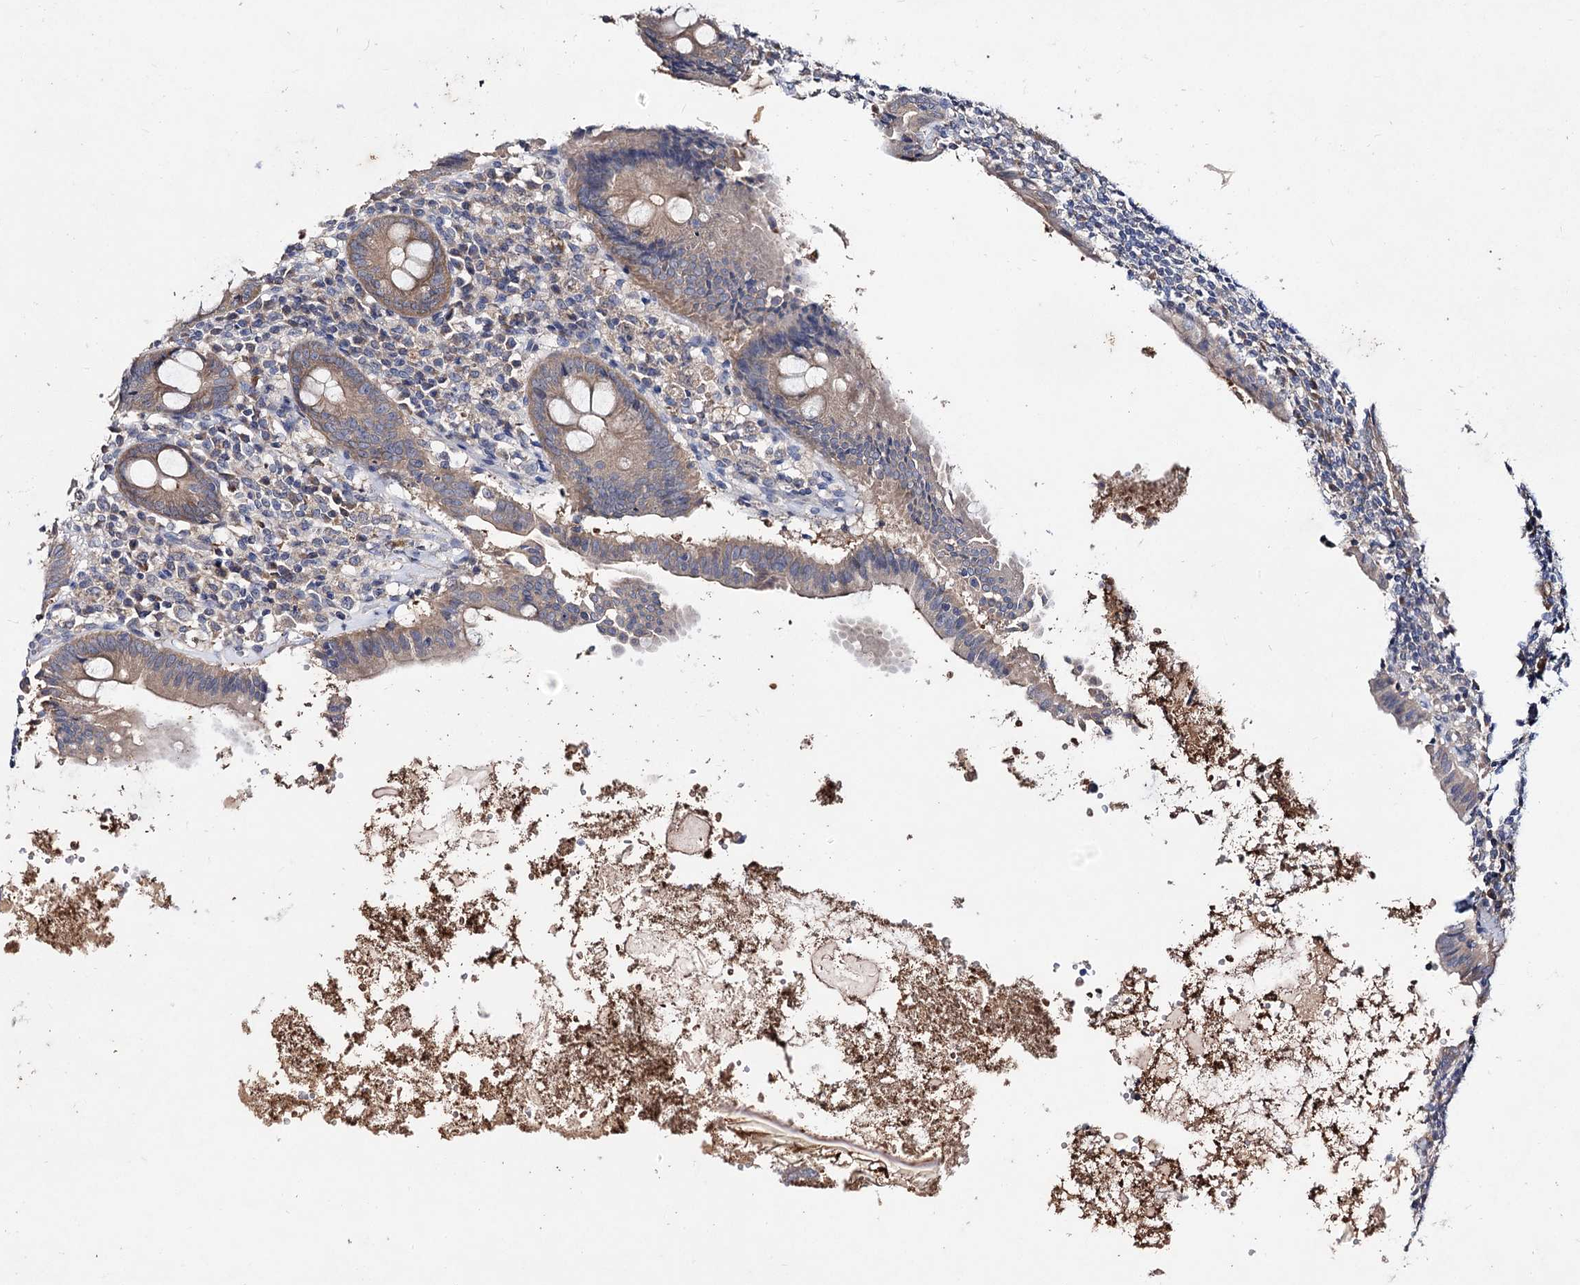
{"staining": {"intensity": "weak", "quantity": ">75%", "location": "cytoplasmic/membranous"}, "tissue": "appendix", "cell_type": "Glandular cells", "image_type": "normal", "snomed": [{"axis": "morphology", "description": "Normal tissue, NOS"}, {"axis": "topography", "description": "Appendix"}], "caption": "Immunohistochemistry (DAB) staining of normal appendix demonstrates weak cytoplasmic/membranous protein expression in approximately >75% of glandular cells.", "gene": "ARFIP2", "patient": {"sex": "female", "age": 54}}